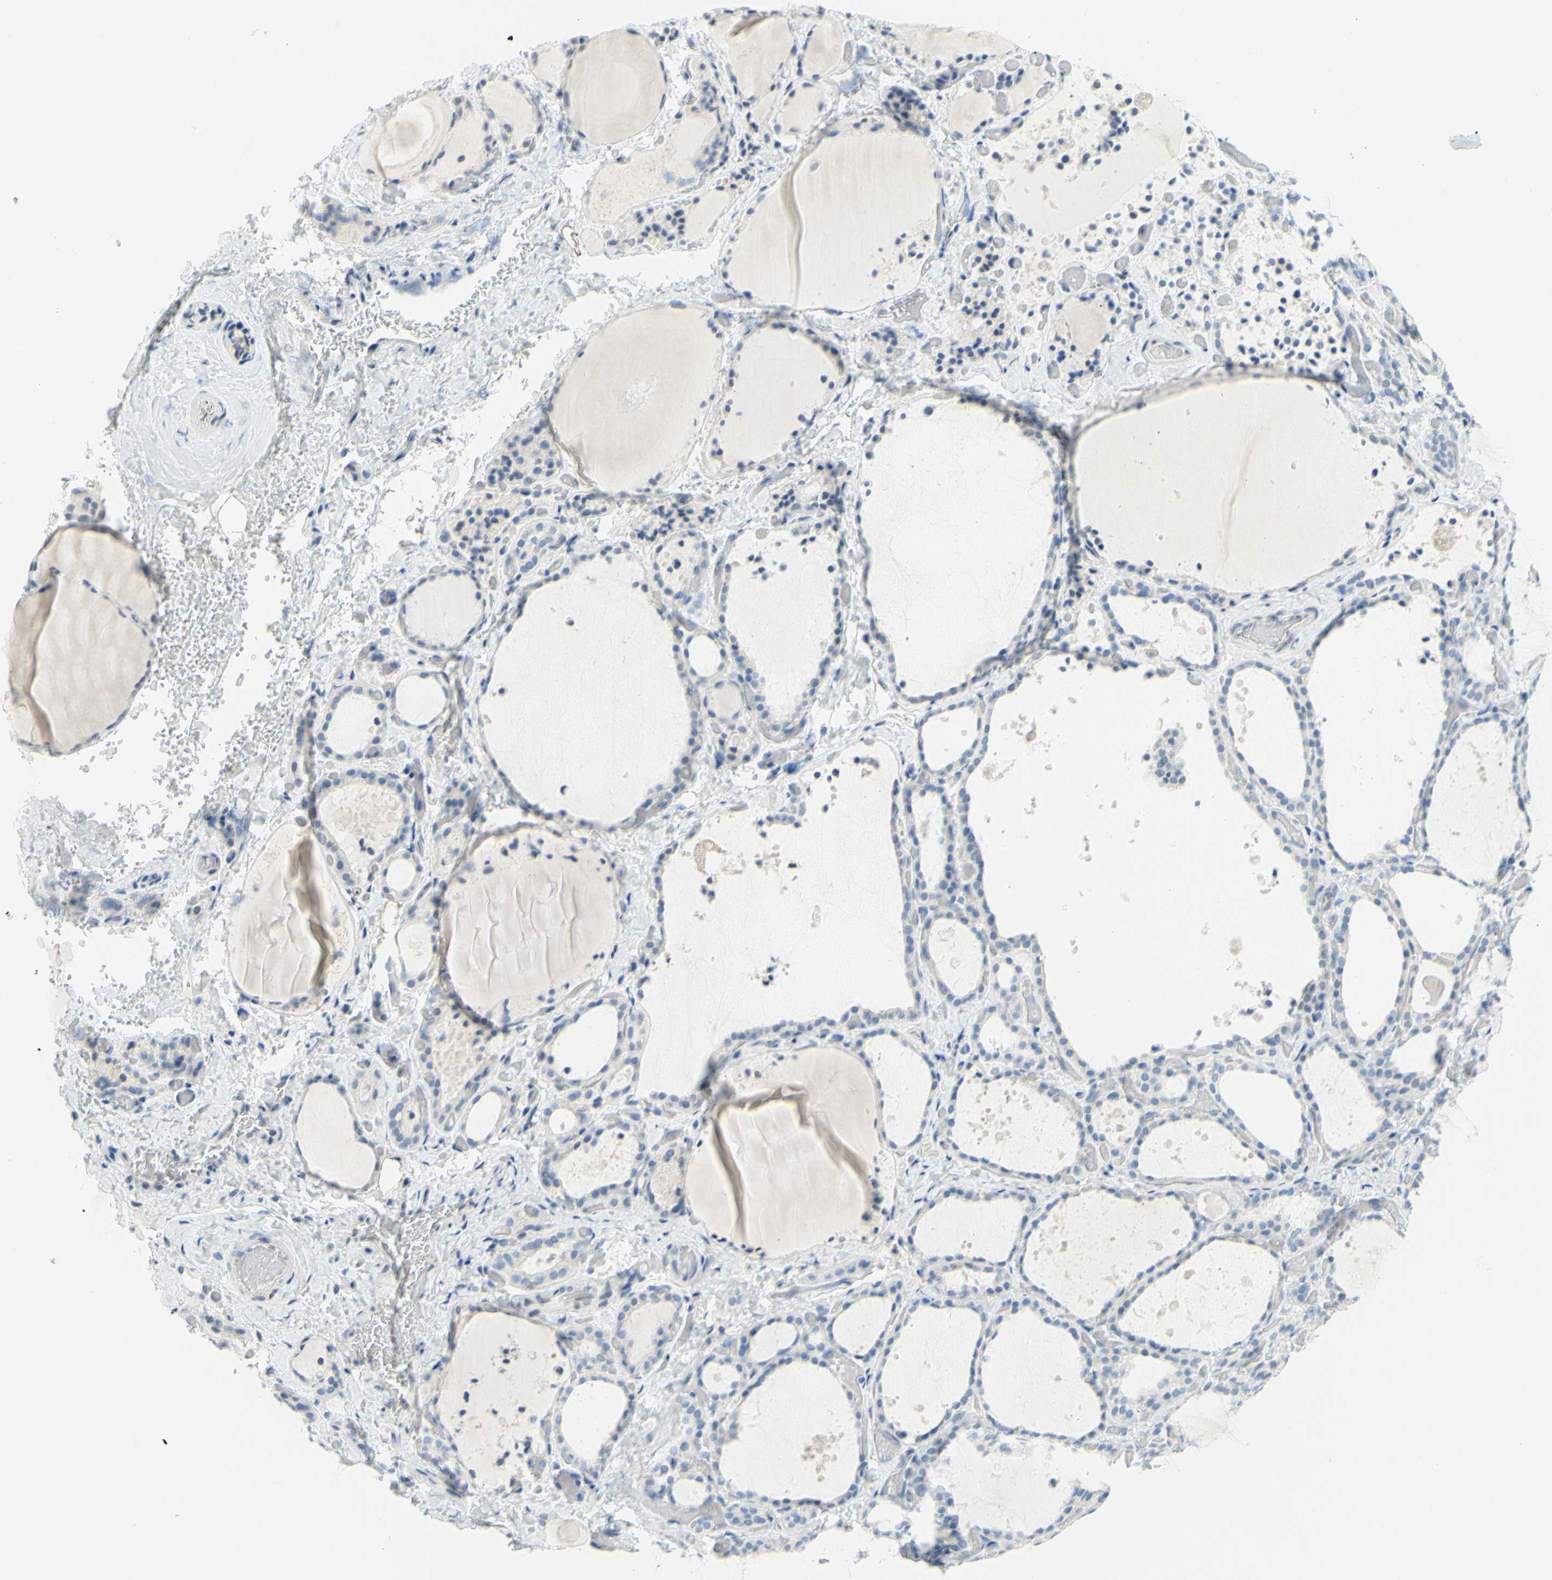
{"staining": {"intensity": "negative", "quantity": "none", "location": "none"}, "tissue": "thyroid gland", "cell_type": "Glandular cells", "image_type": "normal", "snomed": [{"axis": "morphology", "description": "Normal tissue, NOS"}, {"axis": "topography", "description": "Thyroid gland"}], "caption": "A high-resolution histopathology image shows immunohistochemistry (IHC) staining of unremarkable thyroid gland, which displays no significant expression in glandular cells.", "gene": "DCT", "patient": {"sex": "female", "age": 44}}